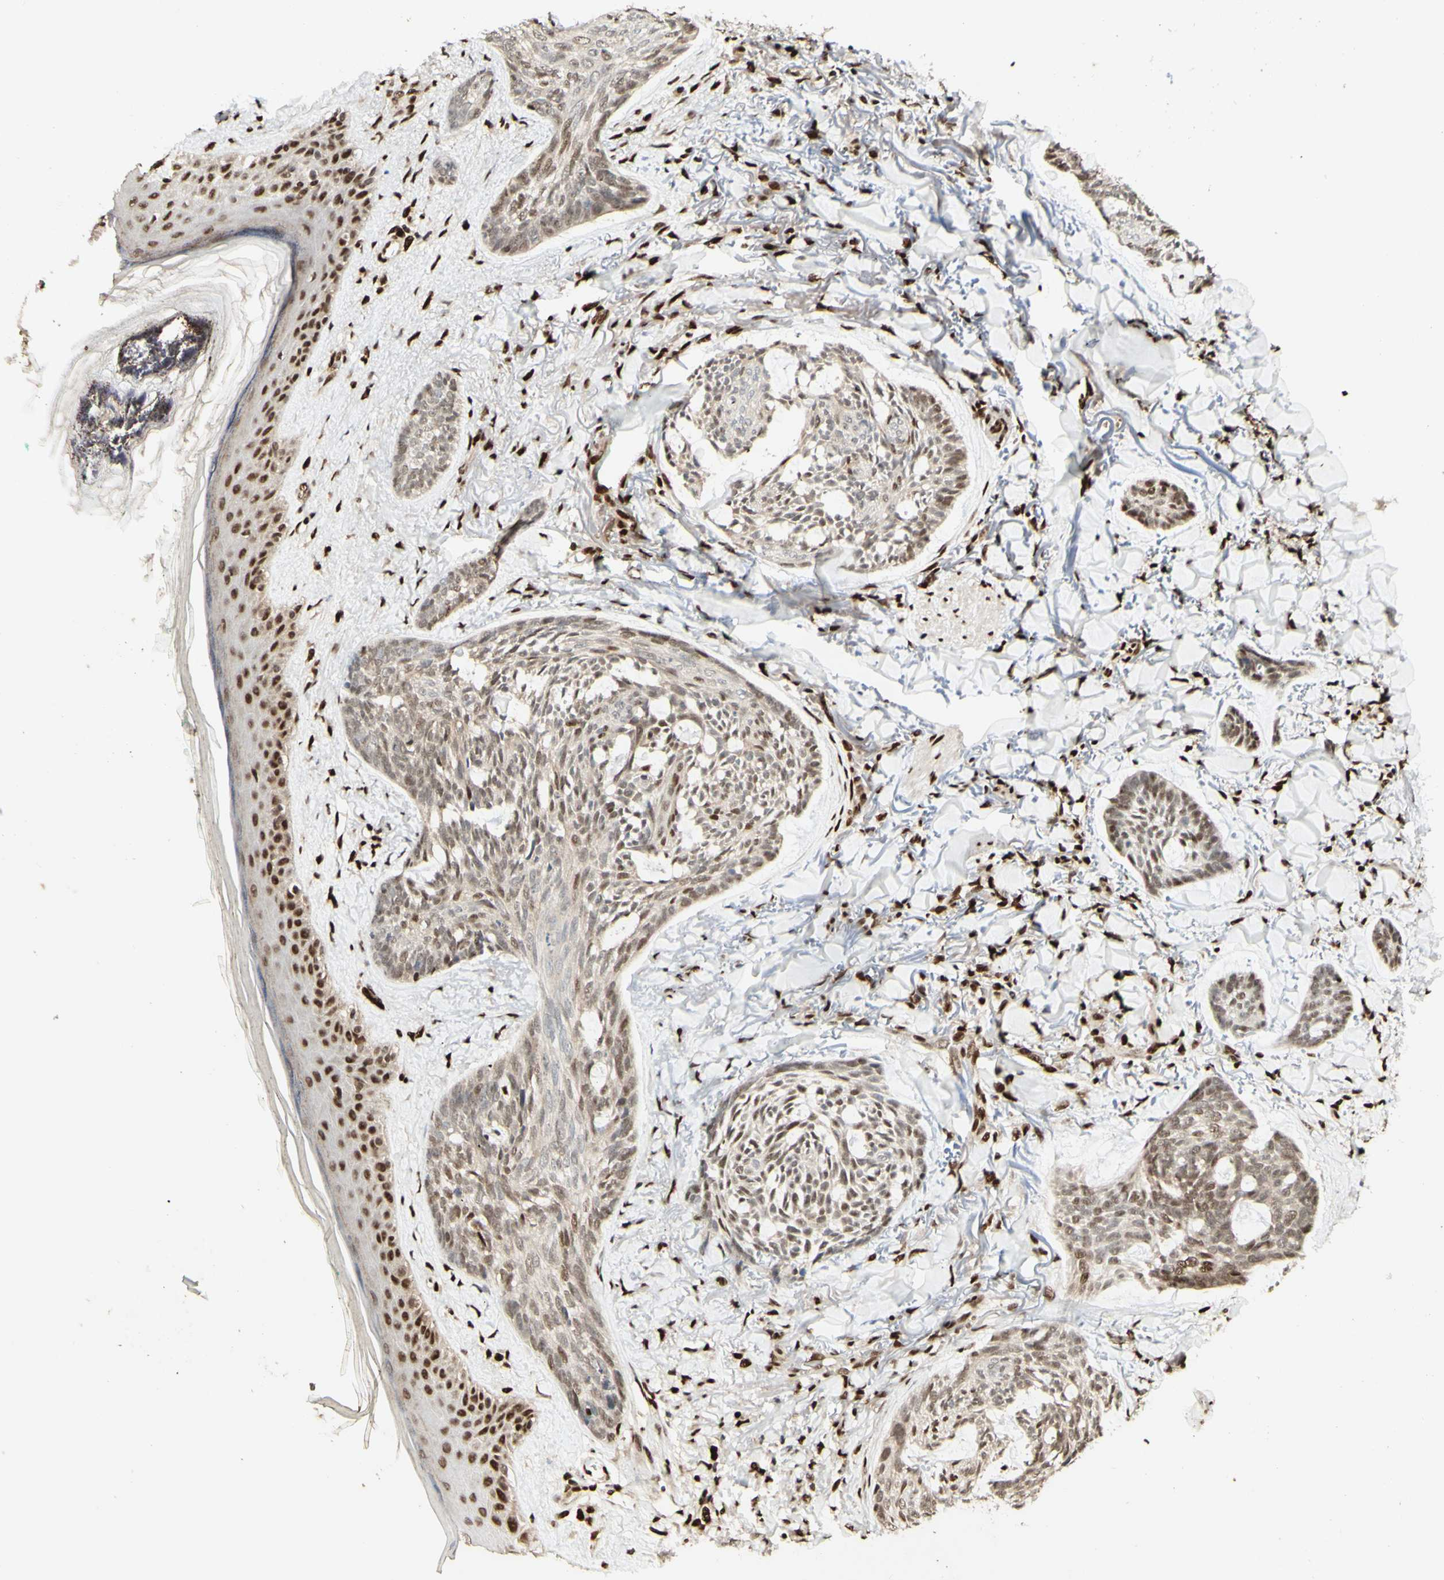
{"staining": {"intensity": "weak", "quantity": ">75%", "location": "nuclear"}, "tissue": "skin cancer", "cell_type": "Tumor cells", "image_type": "cancer", "snomed": [{"axis": "morphology", "description": "Basal cell carcinoma"}, {"axis": "topography", "description": "Skin"}], "caption": "This is an image of IHC staining of skin cancer (basal cell carcinoma), which shows weak positivity in the nuclear of tumor cells.", "gene": "NR3C1", "patient": {"sex": "male", "age": 43}}